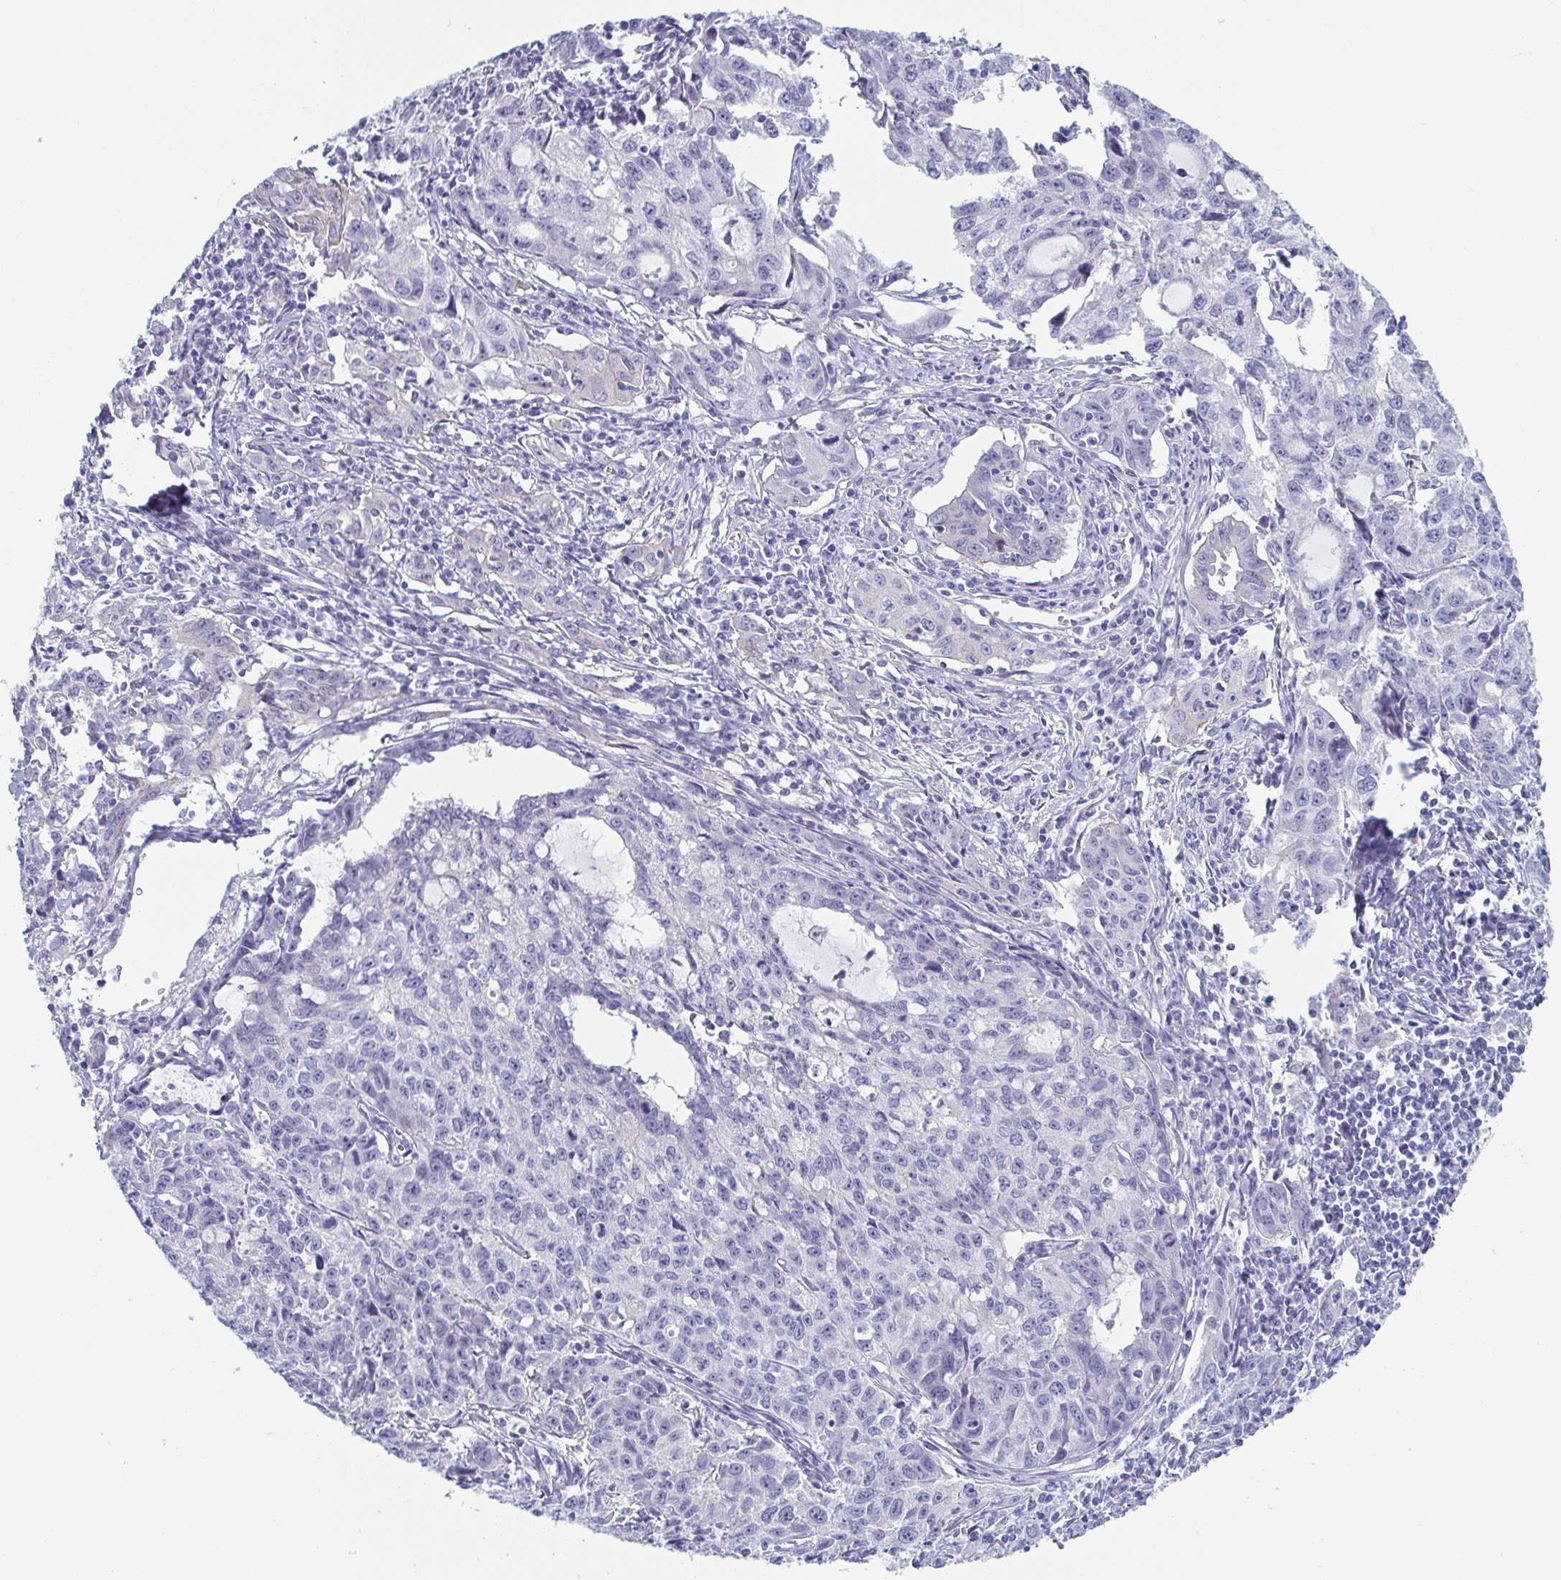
{"staining": {"intensity": "negative", "quantity": "none", "location": "none"}, "tissue": "cervical cancer", "cell_type": "Tumor cells", "image_type": "cancer", "snomed": [{"axis": "morphology", "description": "Squamous cell carcinoma, NOS"}, {"axis": "topography", "description": "Cervix"}], "caption": "This image is of cervical cancer (squamous cell carcinoma) stained with immunohistochemistry to label a protein in brown with the nuclei are counter-stained blue. There is no positivity in tumor cells. The staining was performed using DAB (3,3'-diaminobenzidine) to visualize the protein expression in brown, while the nuclei were stained in blue with hematoxylin (Magnification: 20x).", "gene": "DYNC1I1", "patient": {"sex": "female", "age": 28}}